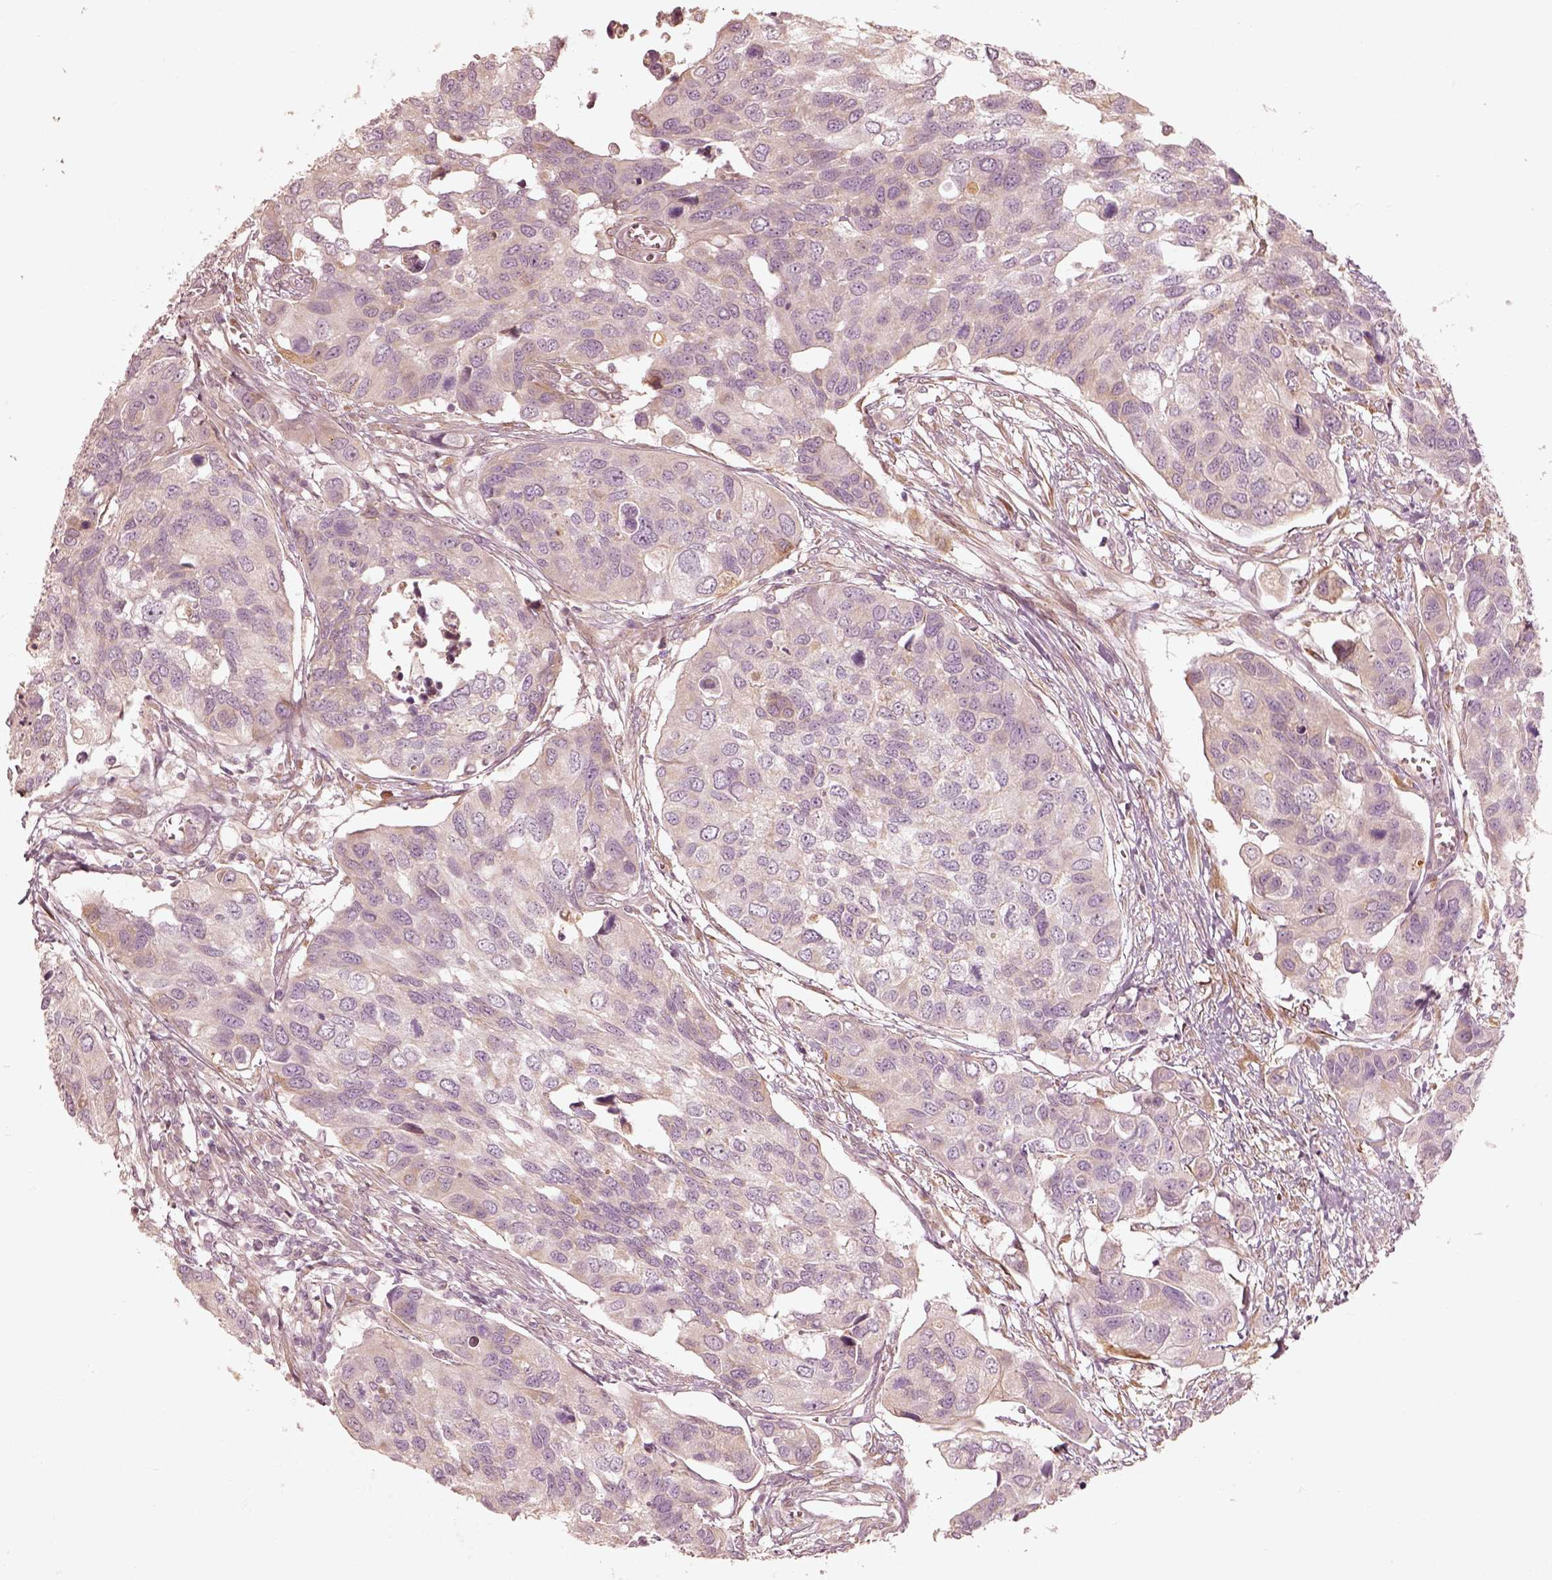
{"staining": {"intensity": "weak", "quantity": "<25%", "location": "cytoplasmic/membranous"}, "tissue": "urothelial cancer", "cell_type": "Tumor cells", "image_type": "cancer", "snomed": [{"axis": "morphology", "description": "Urothelial carcinoma, High grade"}, {"axis": "topography", "description": "Urinary bladder"}], "caption": "IHC of high-grade urothelial carcinoma shows no expression in tumor cells.", "gene": "WLS", "patient": {"sex": "male", "age": 60}}